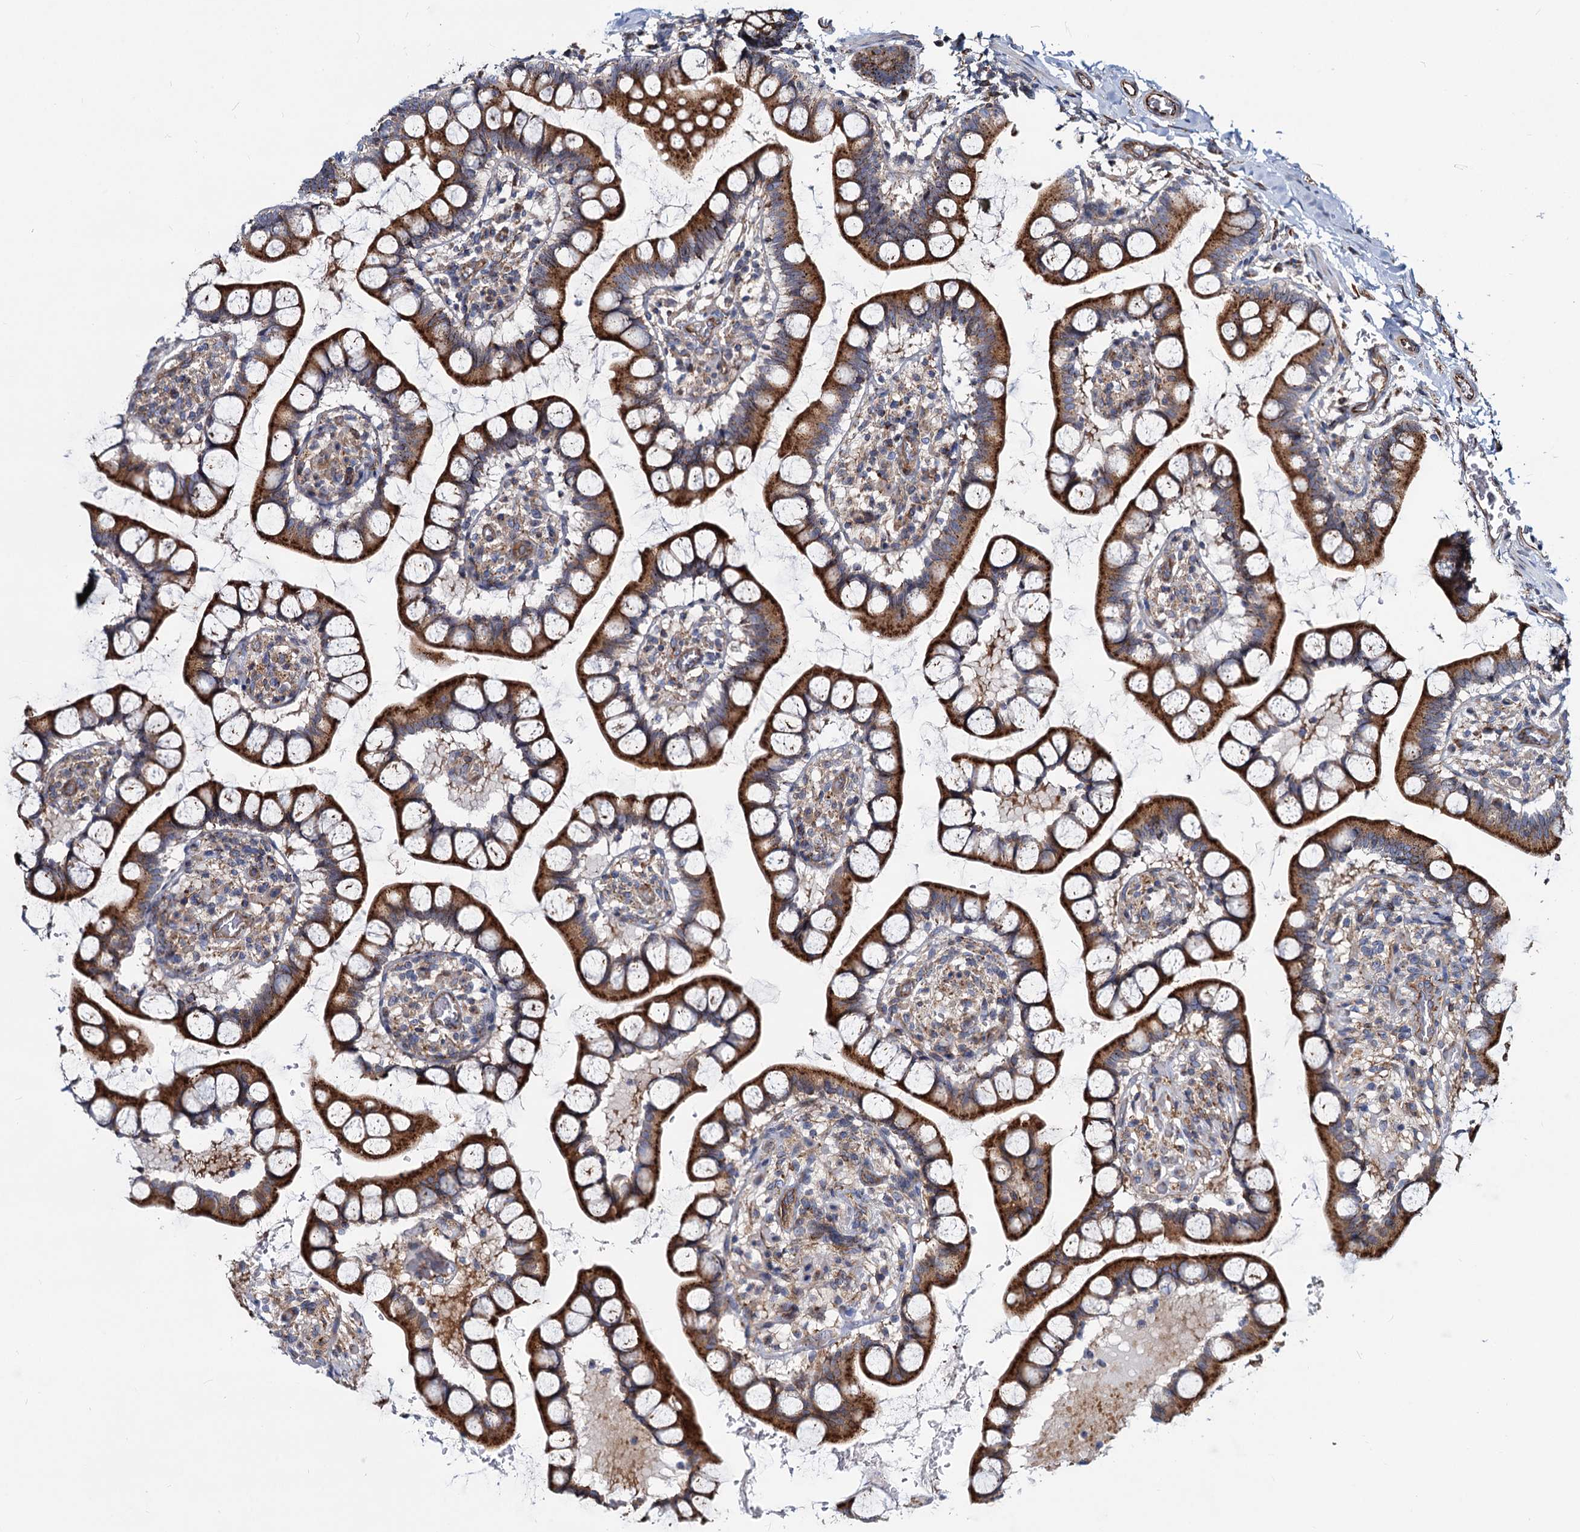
{"staining": {"intensity": "strong", "quantity": ">75%", "location": "cytoplasmic/membranous"}, "tissue": "small intestine", "cell_type": "Glandular cells", "image_type": "normal", "snomed": [{"axis": "morphology", "description": "Normal tissue, NOS"}, {"axis": "topography", "description": "Small intestine"}], "caption": "Immunohistochemistry staining of unremarkable small intestine, which shows high levels of strong cytoplasmic/membranous expression in about >75% of glandular cells indicating strong cytoplasmic/membranous protein expression. The staining was performed using DAB (3,3'-diaminobenzidine) (brown) for protein detection and nuclei were counterstained in hematoxylin (blue).", "gene": "PSEN1", "patient": {"sex": "male", "age": 52}}